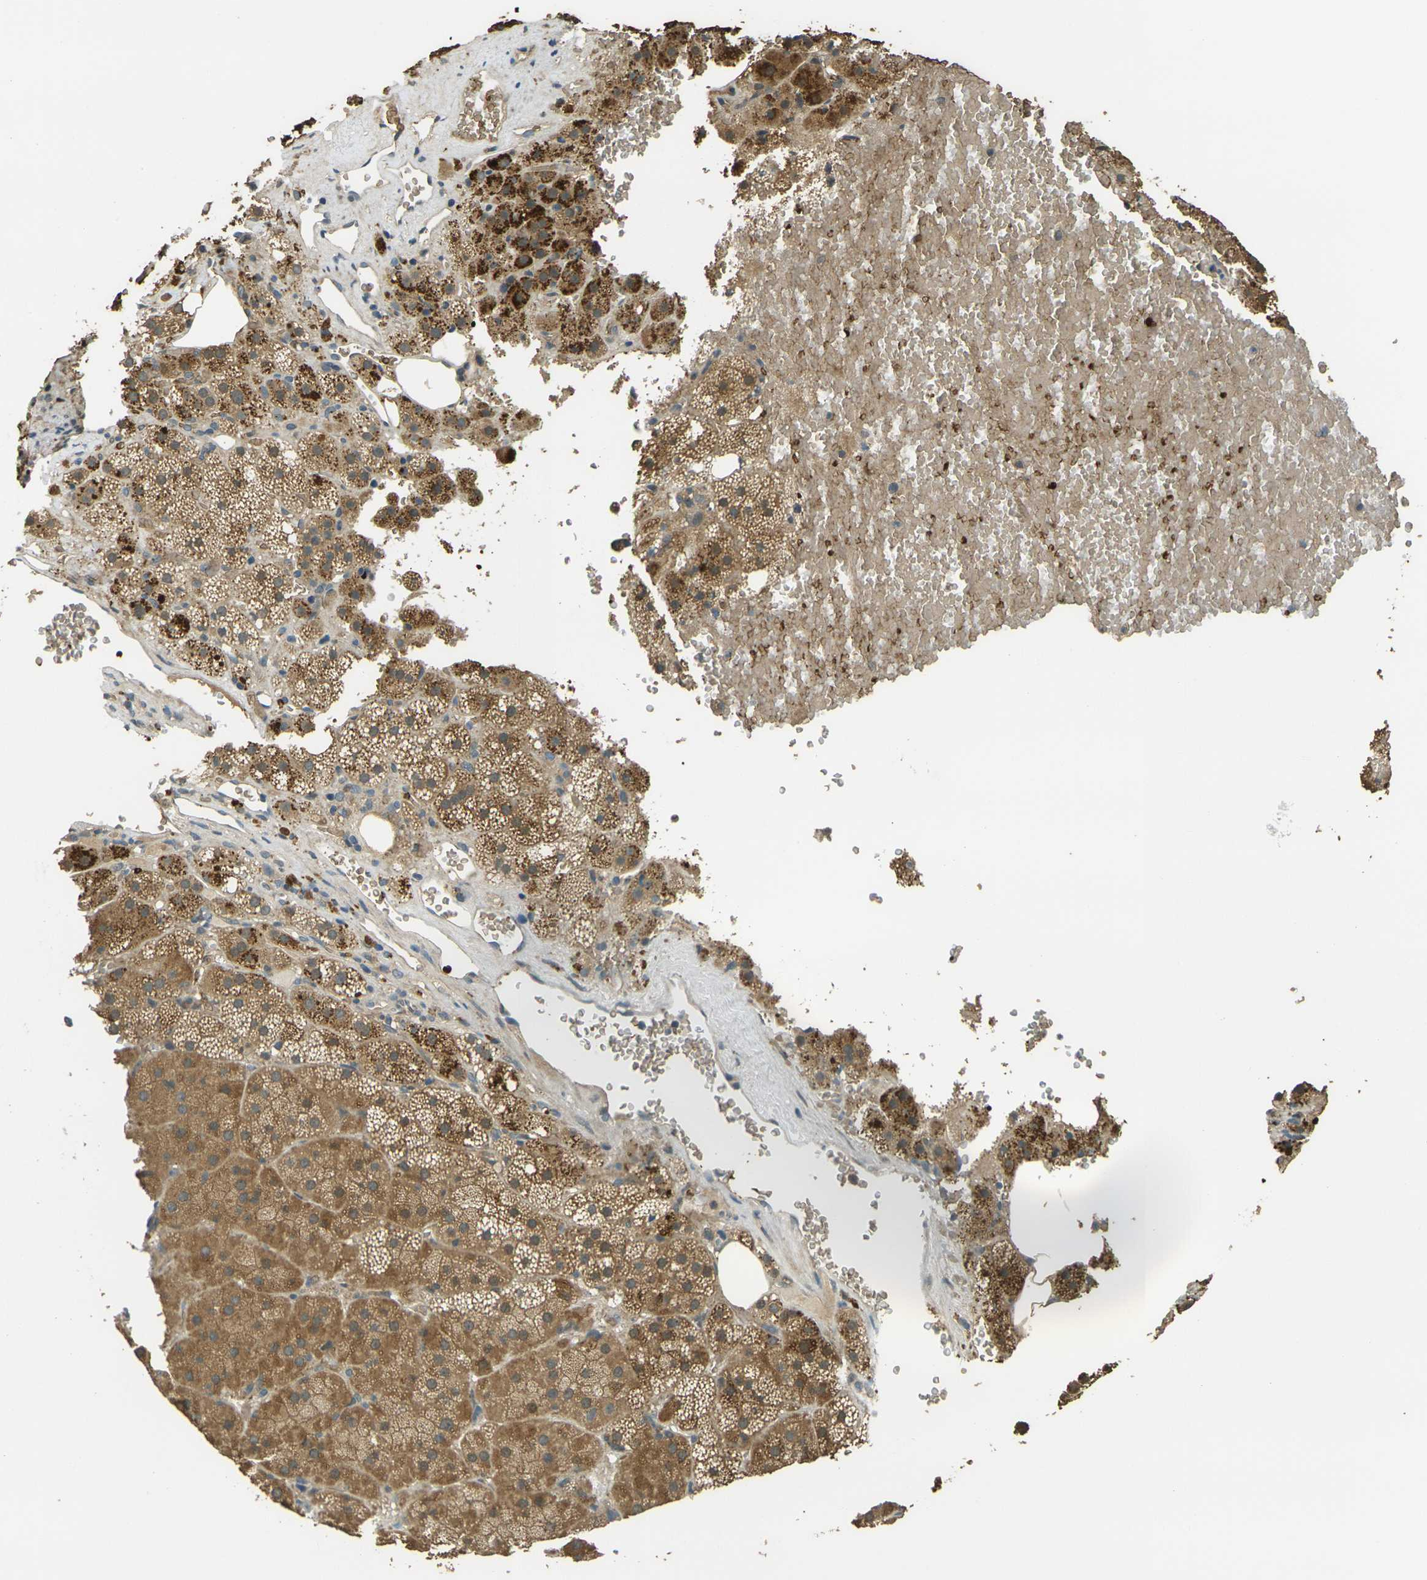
{"staining": {"intensity": "moderate", "quantity": "25%-75%", "location": "cytoplasmic/membranous"}, "tissue": "adrenal gland", "cell_type": "Glandular cells", "image_type": "normal", "snomed": [{"axis": "morphology", "description": "Normal tissue, NOS"}, {"axis": "topography", "description": "Adrenal gland"}], "caption": "This is an image of immunohistochemistry staining of normal adrenal gland, which shows moderate expression in the cytoplasmic/membranous of glandular cells.", "gene": "TOR1A", "patient": {"sex": "female", "age": 59}}